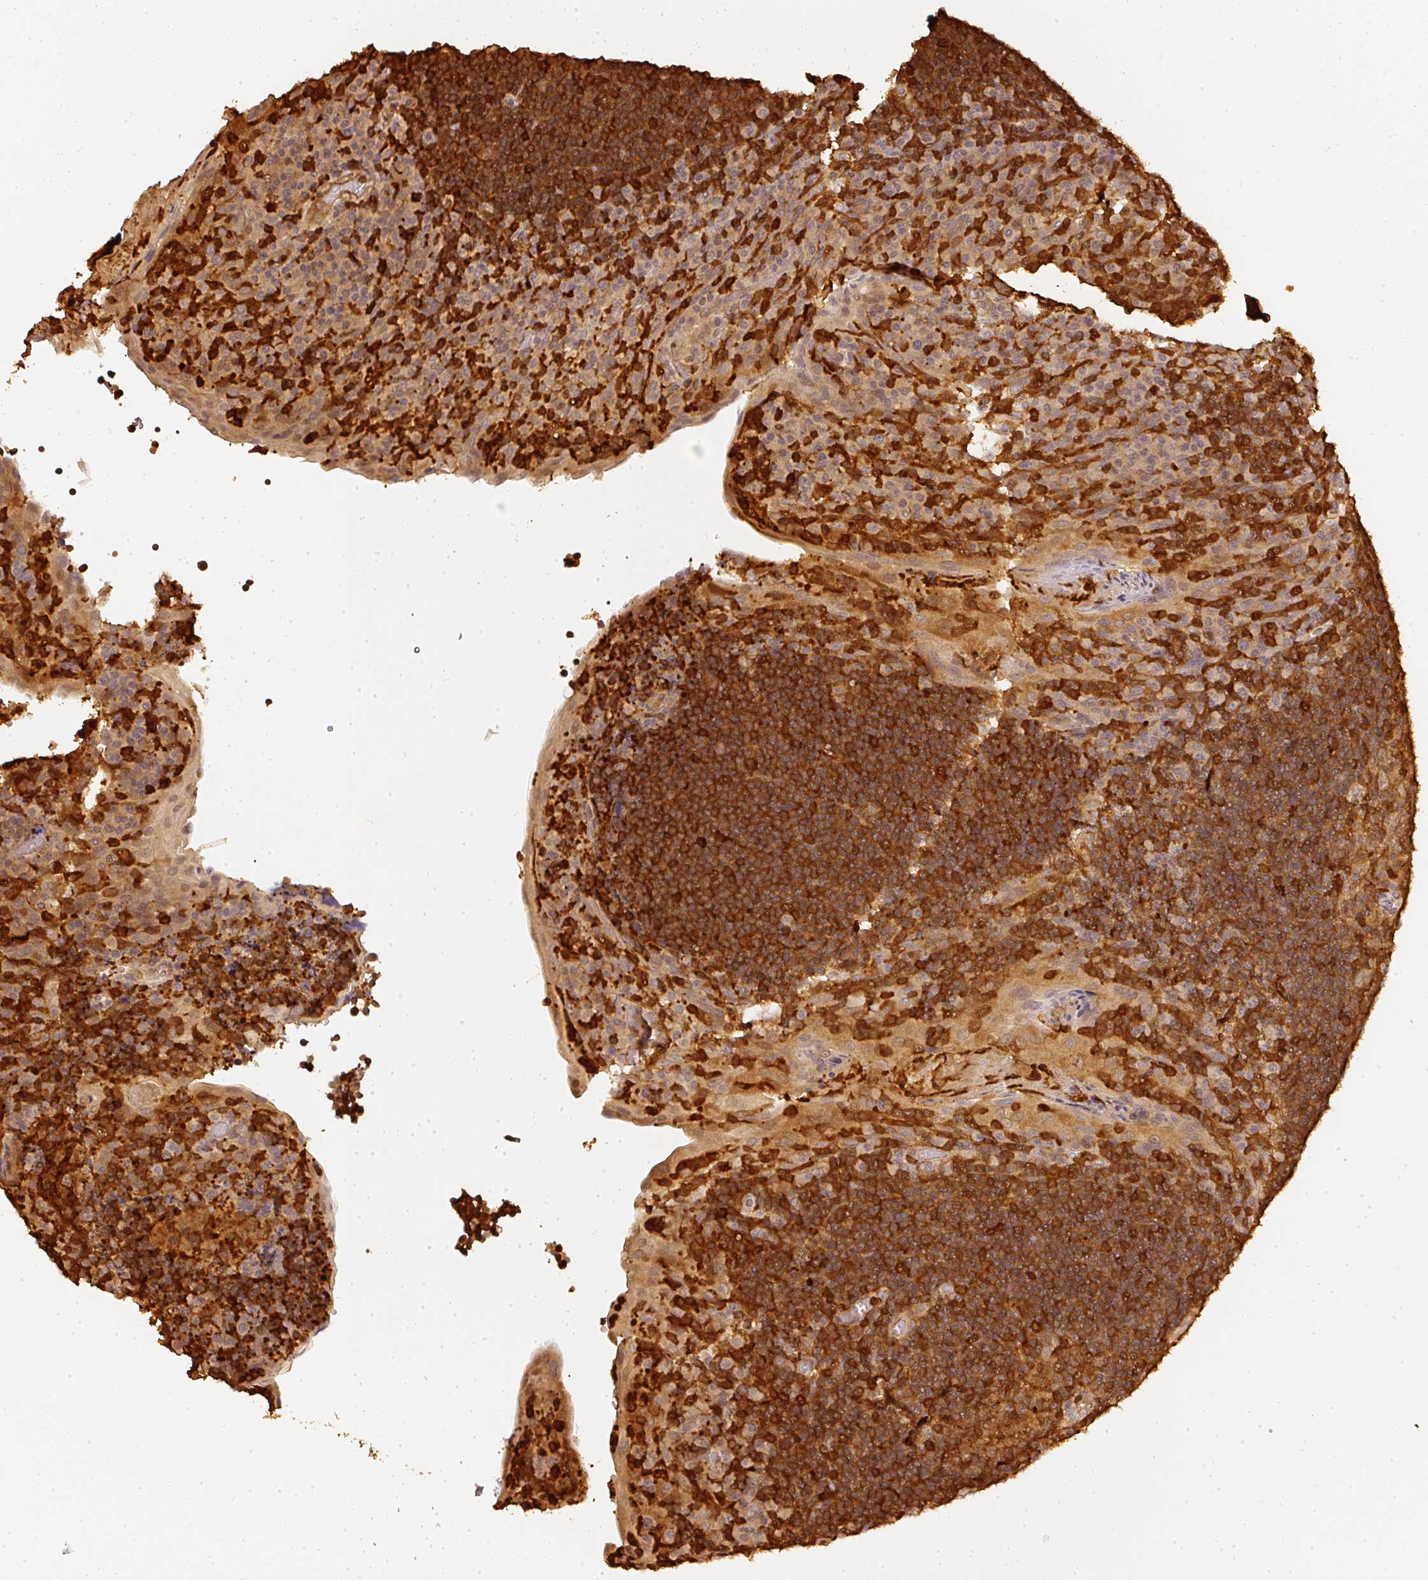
{"staining": {"intensity": "moderate", "quantity": ">75%", "location": "cytoplasmic/membranous"}, "tissue": "tonsil", "cell_type": "Germinal center cells", "image_type": "normal", "snomed": [{"axis": "morphology", "description": "Normal tissue, NOS"}, {"axis": "topography", "description": "Tonsil"}], "caption": "A brown stain labels moderate cytoplasmic/membranous staining of a protein in germinal center cells of unremarkable tonsil.", "gene": "PFN1", "patient": {"sex": "male", "age": 17}}